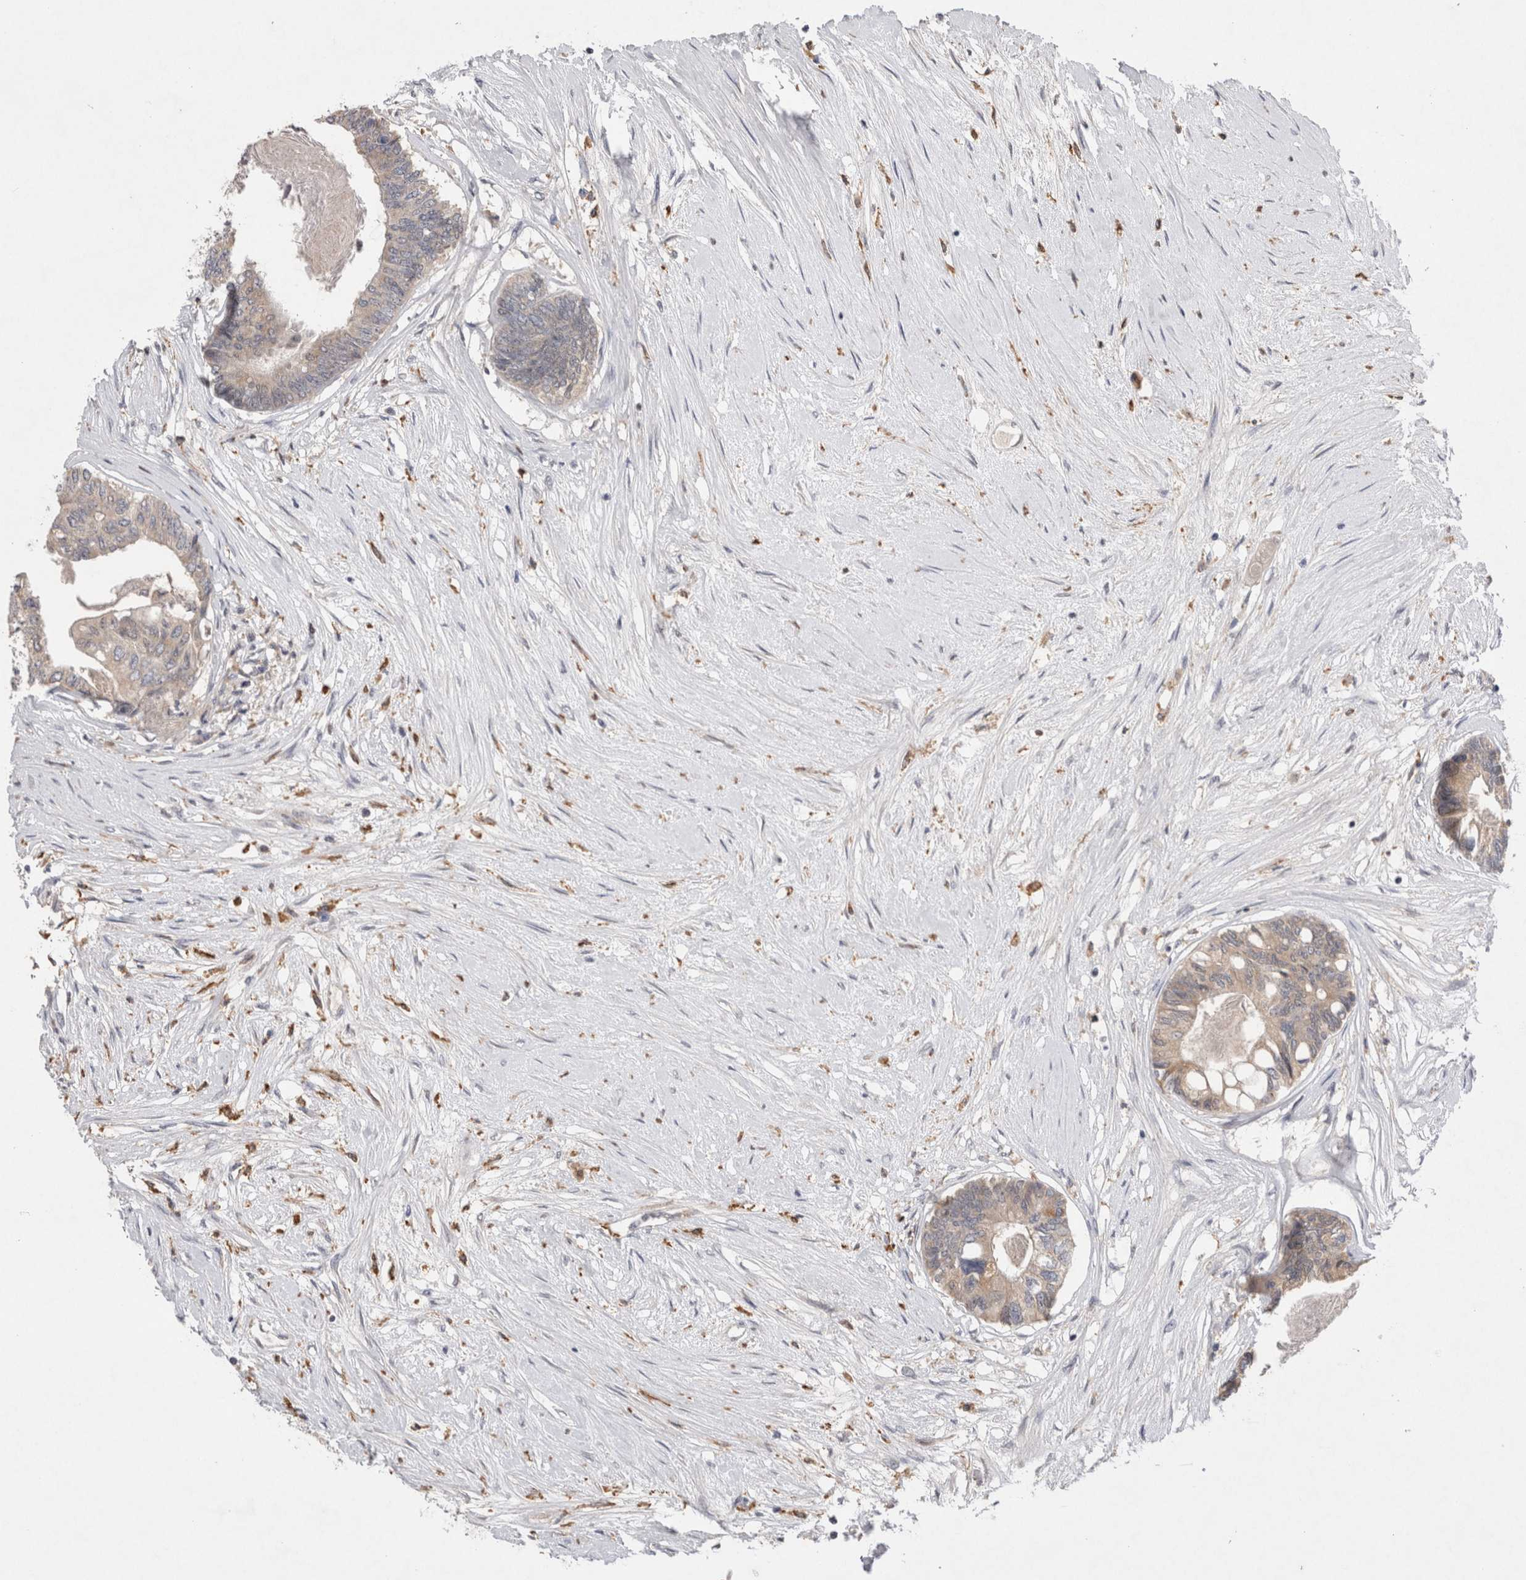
{"staining": {"intensity": "weak", "quantity": ">75%", "location": "cytoplasmic/membranous"}, "tissue": "colorectal cancer", "cell_type": "Tumor cells", "image_type": "cancer", "snomed": [{"axis": "morphology", "description": "Adenocarcinoma, NOS"}, {"axis": "topography", "description": "Rectum"}], "caption": "Protein analysis of adenocarcinoma (colorectal) tissue exhibits weak cytoplasmic/membranous staining in approximately >75% of tumor cells.", "gene": "VSIG4", "patient": {"sex": "male", "age": 63}}